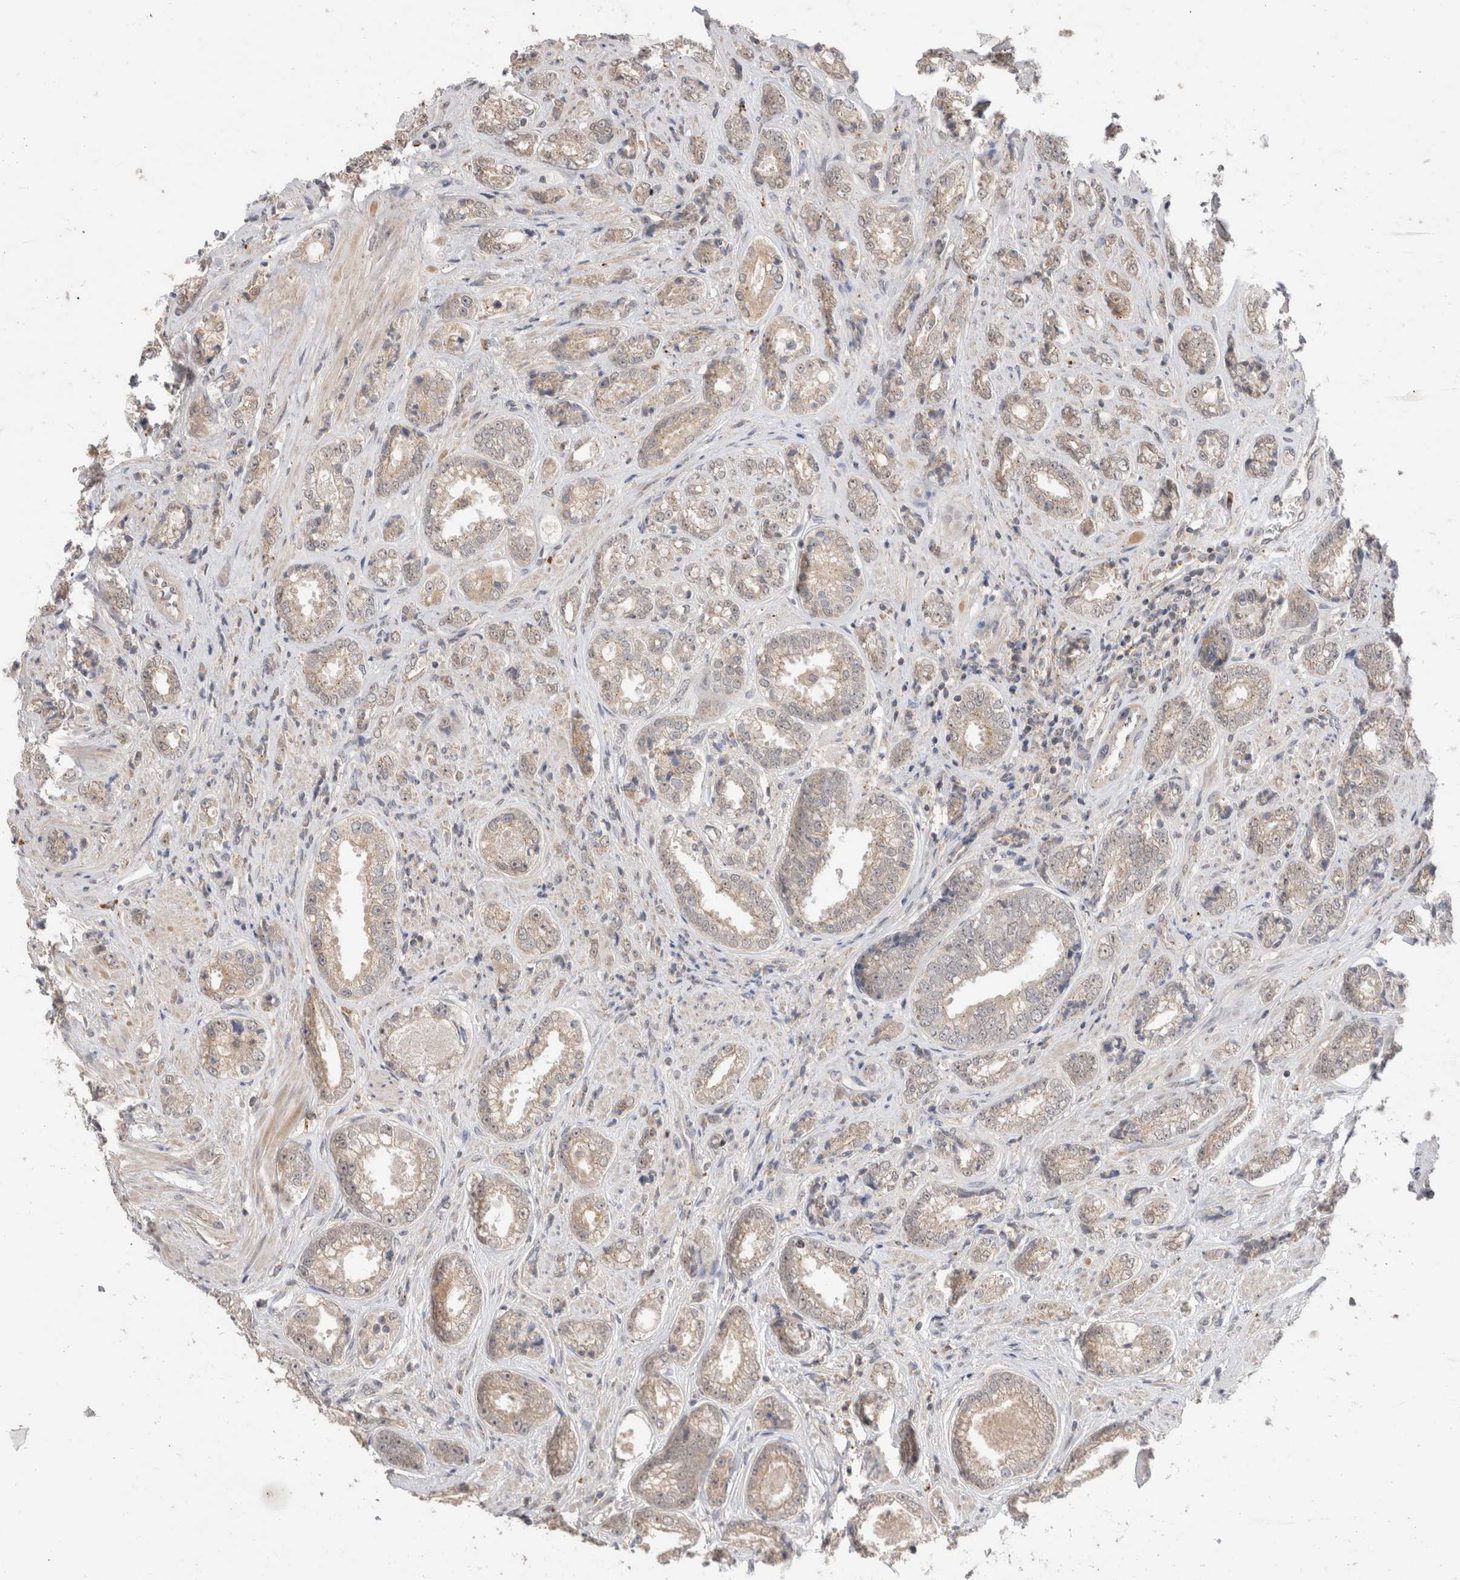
{"staining": {"intensity": "weak", "quantity": ">75%", "location": "cytoplasmic/membranous"}, "tissue": "prostate cancer", "cell_type": "Tumor cells", "image_type": "cancer", "snomed": [{"axis": "morphology", "description": "Adenocarcinoma, High grade"}, {"axis": "topography", "description": "Prostate"}], "caption": "A brown stain shows weak cytoplasmic/membranous expression of a protein in prostate high-grade adenocarcinoma tumor cells.", "gene": "SLC29A1", "patient": {"sex": "male", "age": 61}}